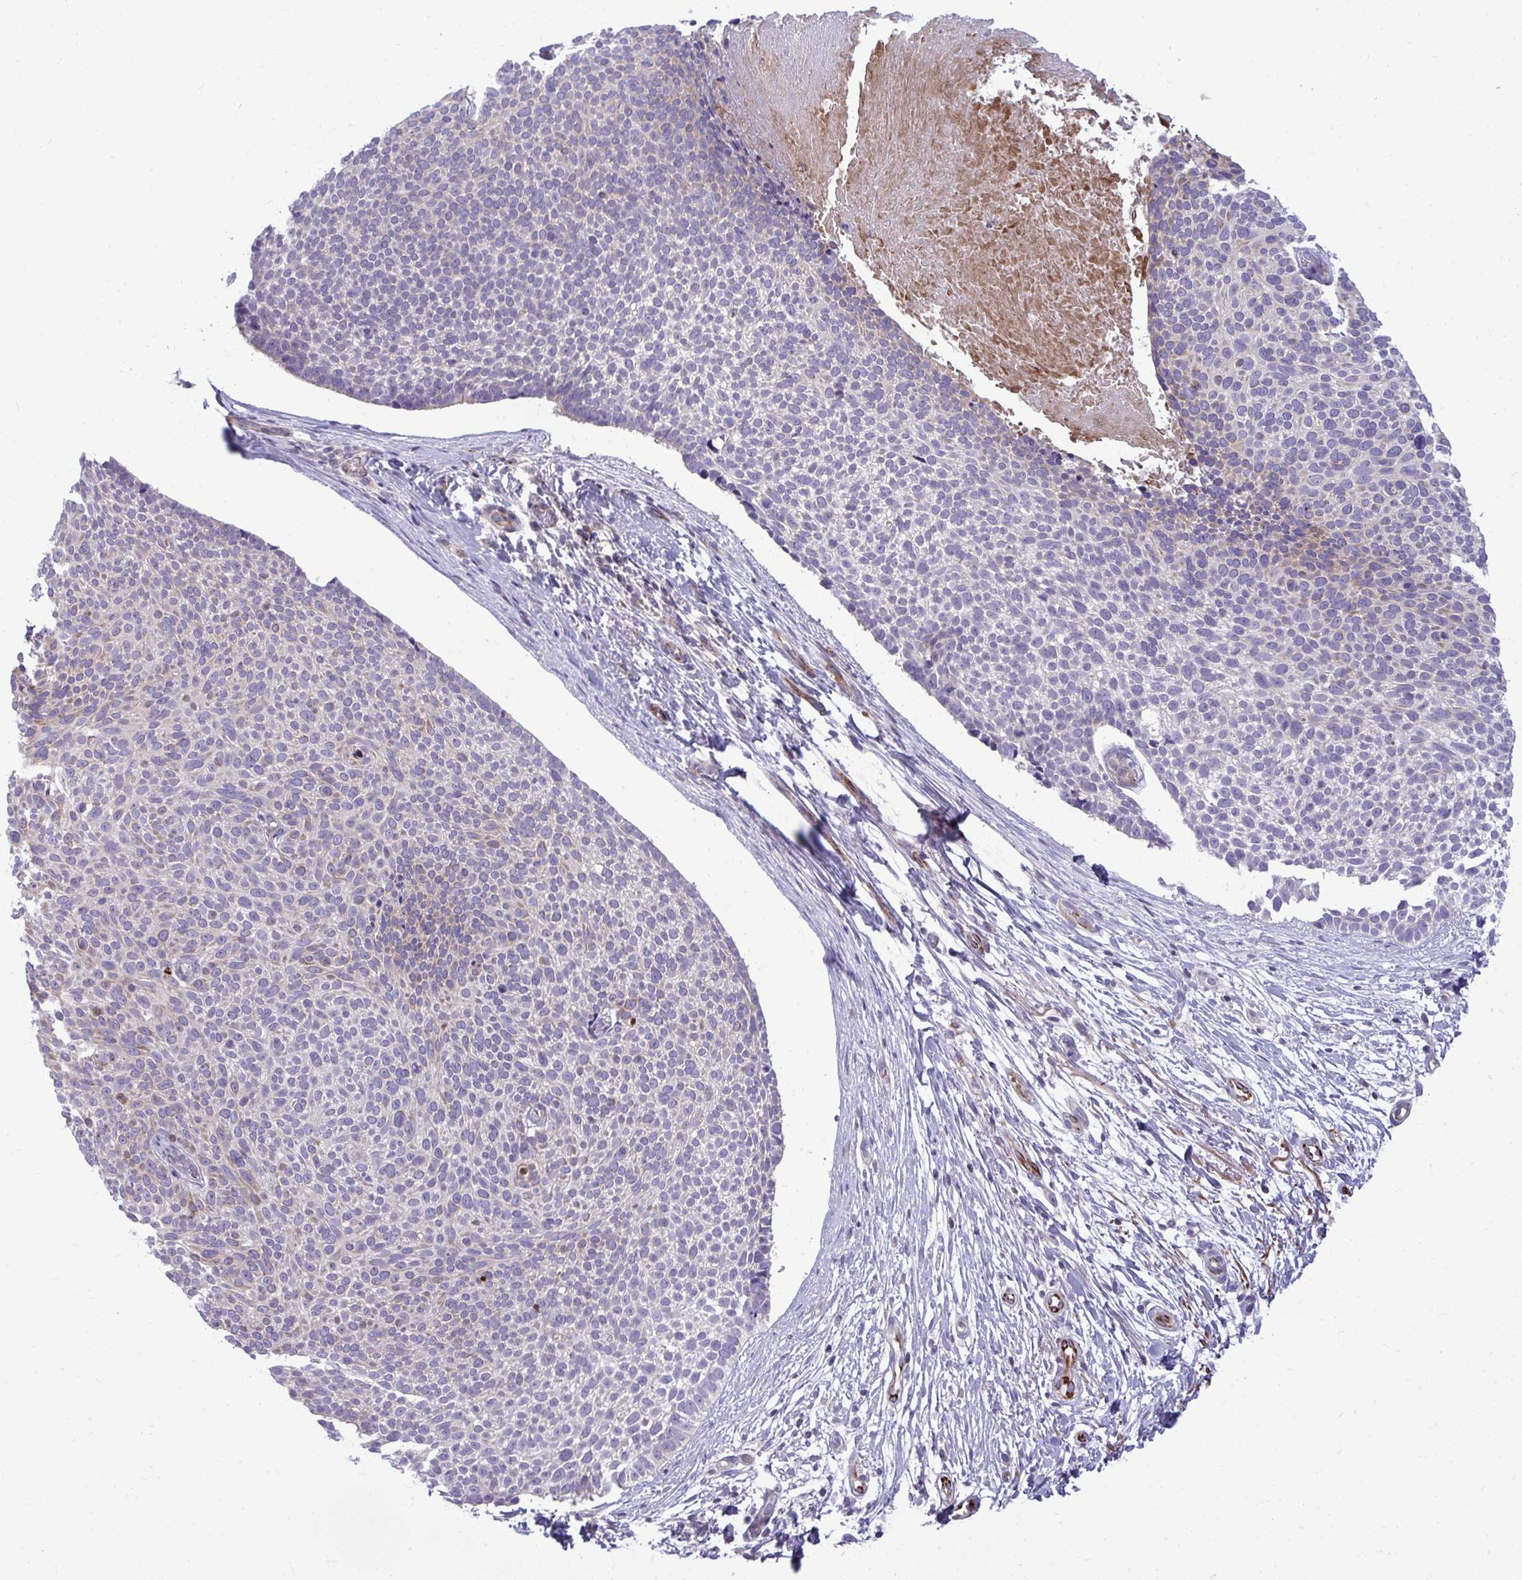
{"staining": {"intensity": "negative", "quantity": "none", "location": "none"}, "tissue": "skin cancer", "cell_type": "Tumor cells", "image_type": "cancer", "snomed": [{"axis": "morphology", "description": "Basal cell carcinoma"}, {"axis": "topography", "description": "Skin"}, {"axis": "topography", "description": "Skin of back"}], "caption": "Tumor cells show no significant positivity in basal cell carcinoma (skin).", "gene": "SLC14A1", "patient": {"sex": "male", "age": 81}}